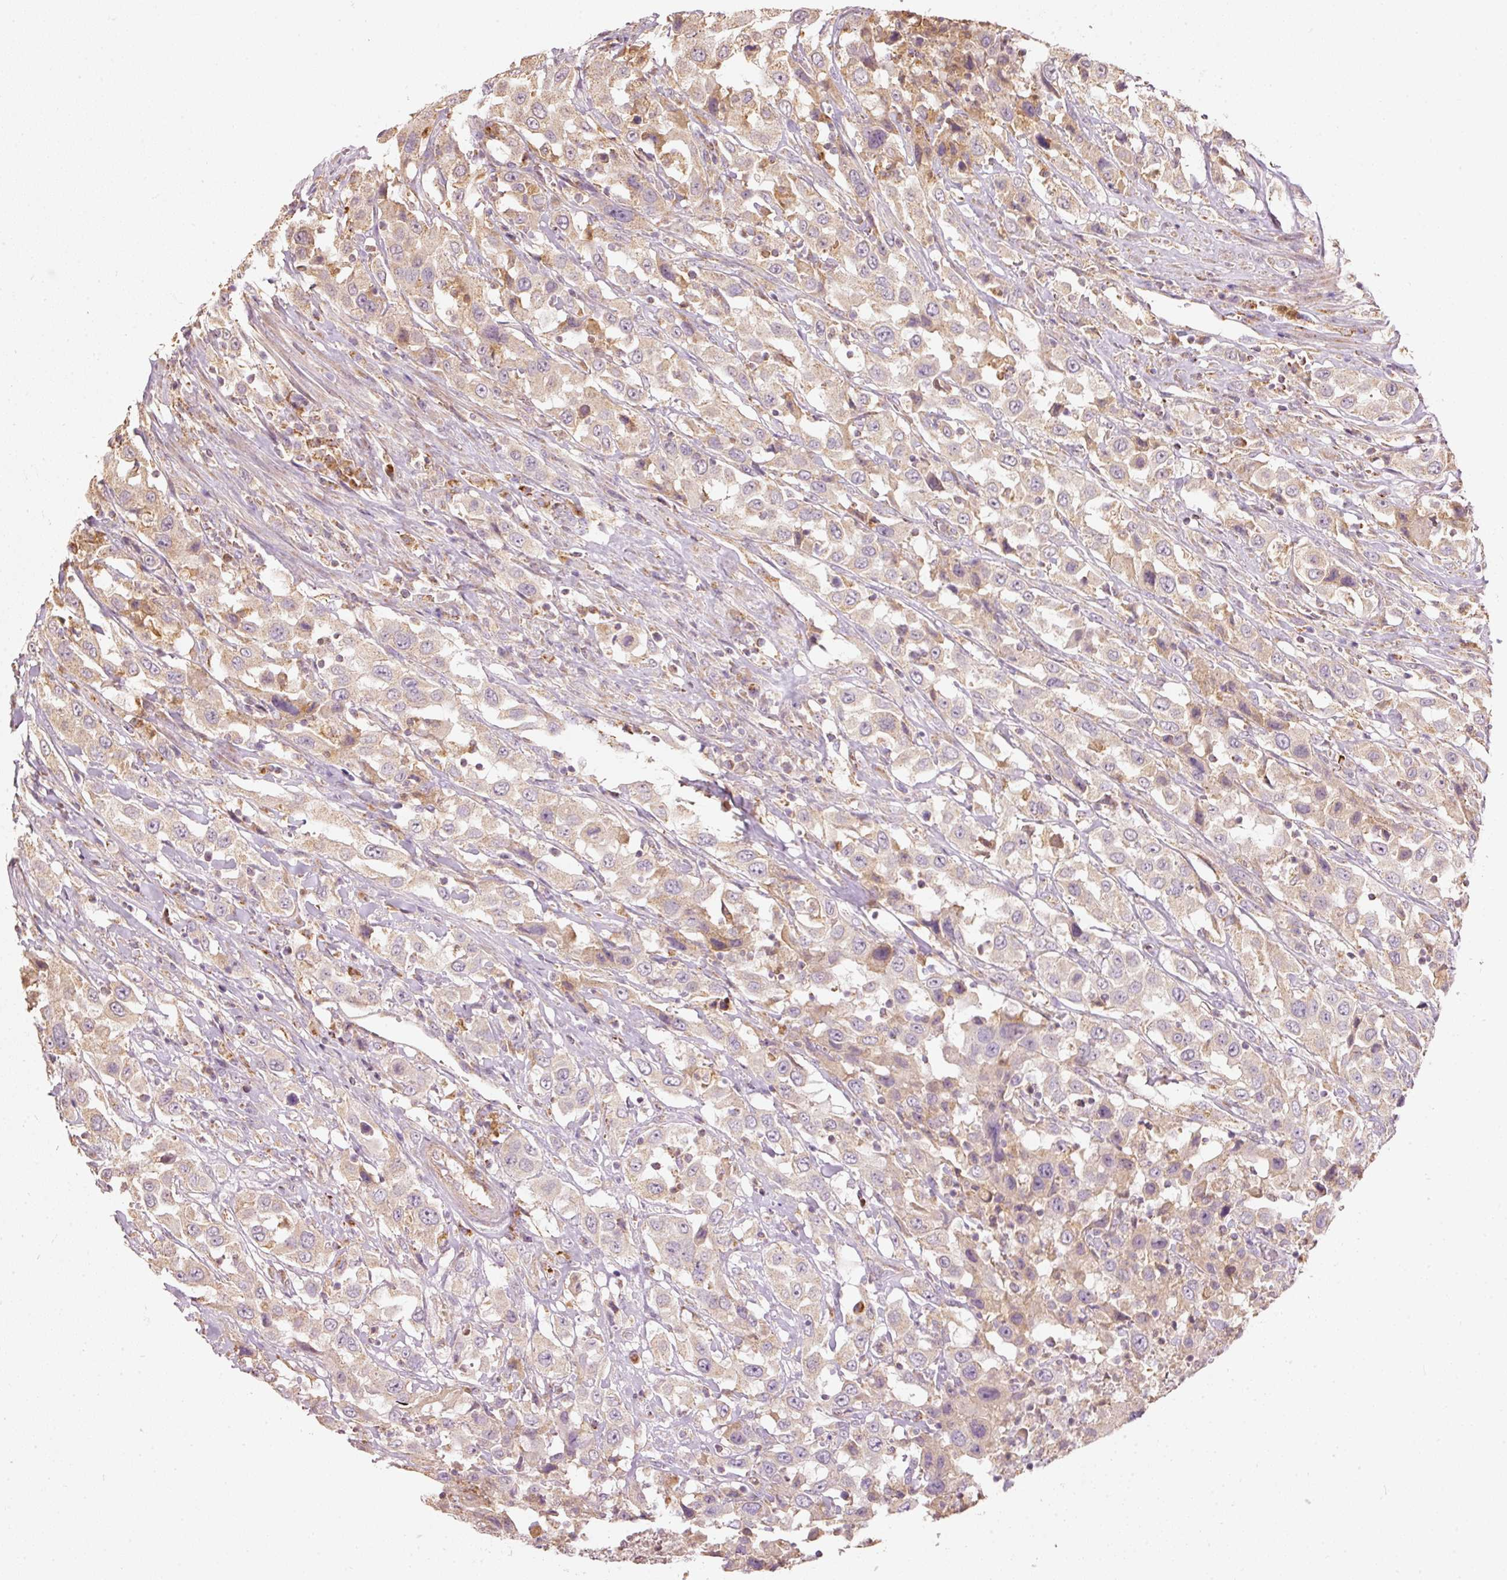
{"staining": {"intensity": "negative", "quantity": "none", "location": "none"}, "tissue": "urothelial cancer", "cell_type": "Tumor cells", "image_type": "cancer", "snomed": [{"axis": "morphology", "description": "Urothelial carcinoma, High grade"}, {"axis": "topography", "description": "Urinary bladder"}], "caption": "Tumor cells are negative for protein expression in human urothelial cancer.", "gene": "PSENEN", "patient": {"sex": "male", "age": 61}}